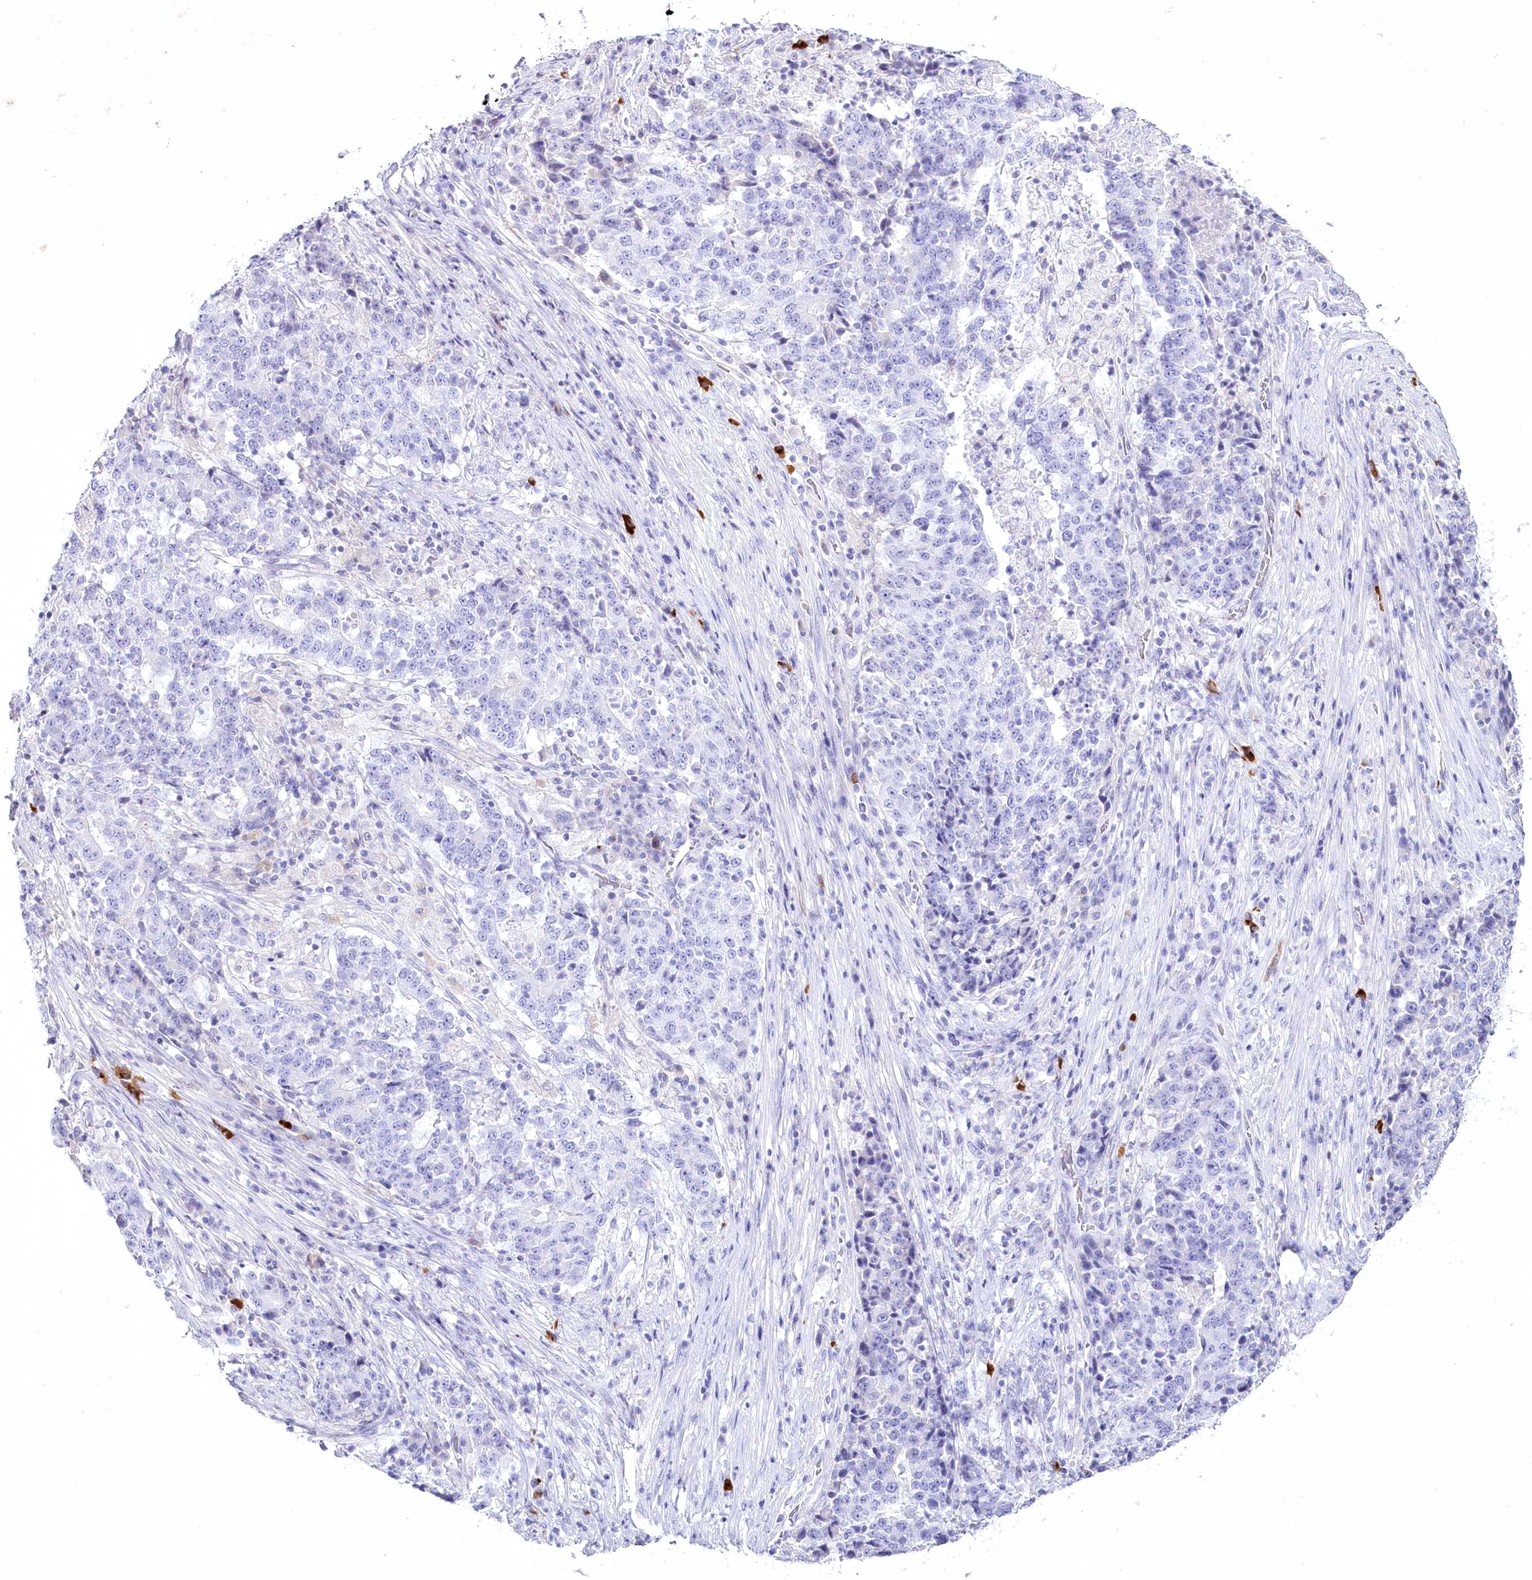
{"staining": {"intensity": "negative", "quantity": "none", "location": "none"}, "tissue": "stomach cancer", "cell_type": "Tumor cells", "image_type": "cancer", "snomed": [{"axis": "morphology", "description": "Adenocarcinoma, NOS"}, {"axis": "topography", "description": "Stomach"}], "caption": "Immunohistochemical staining of human stomach cancer reveals no significant staining in tumor cells. (Immunohistochemistry, brightfield microscopy, high magnification).", "gene": "MYOZ1", "patient": {"sex": "male", "age": 59}}